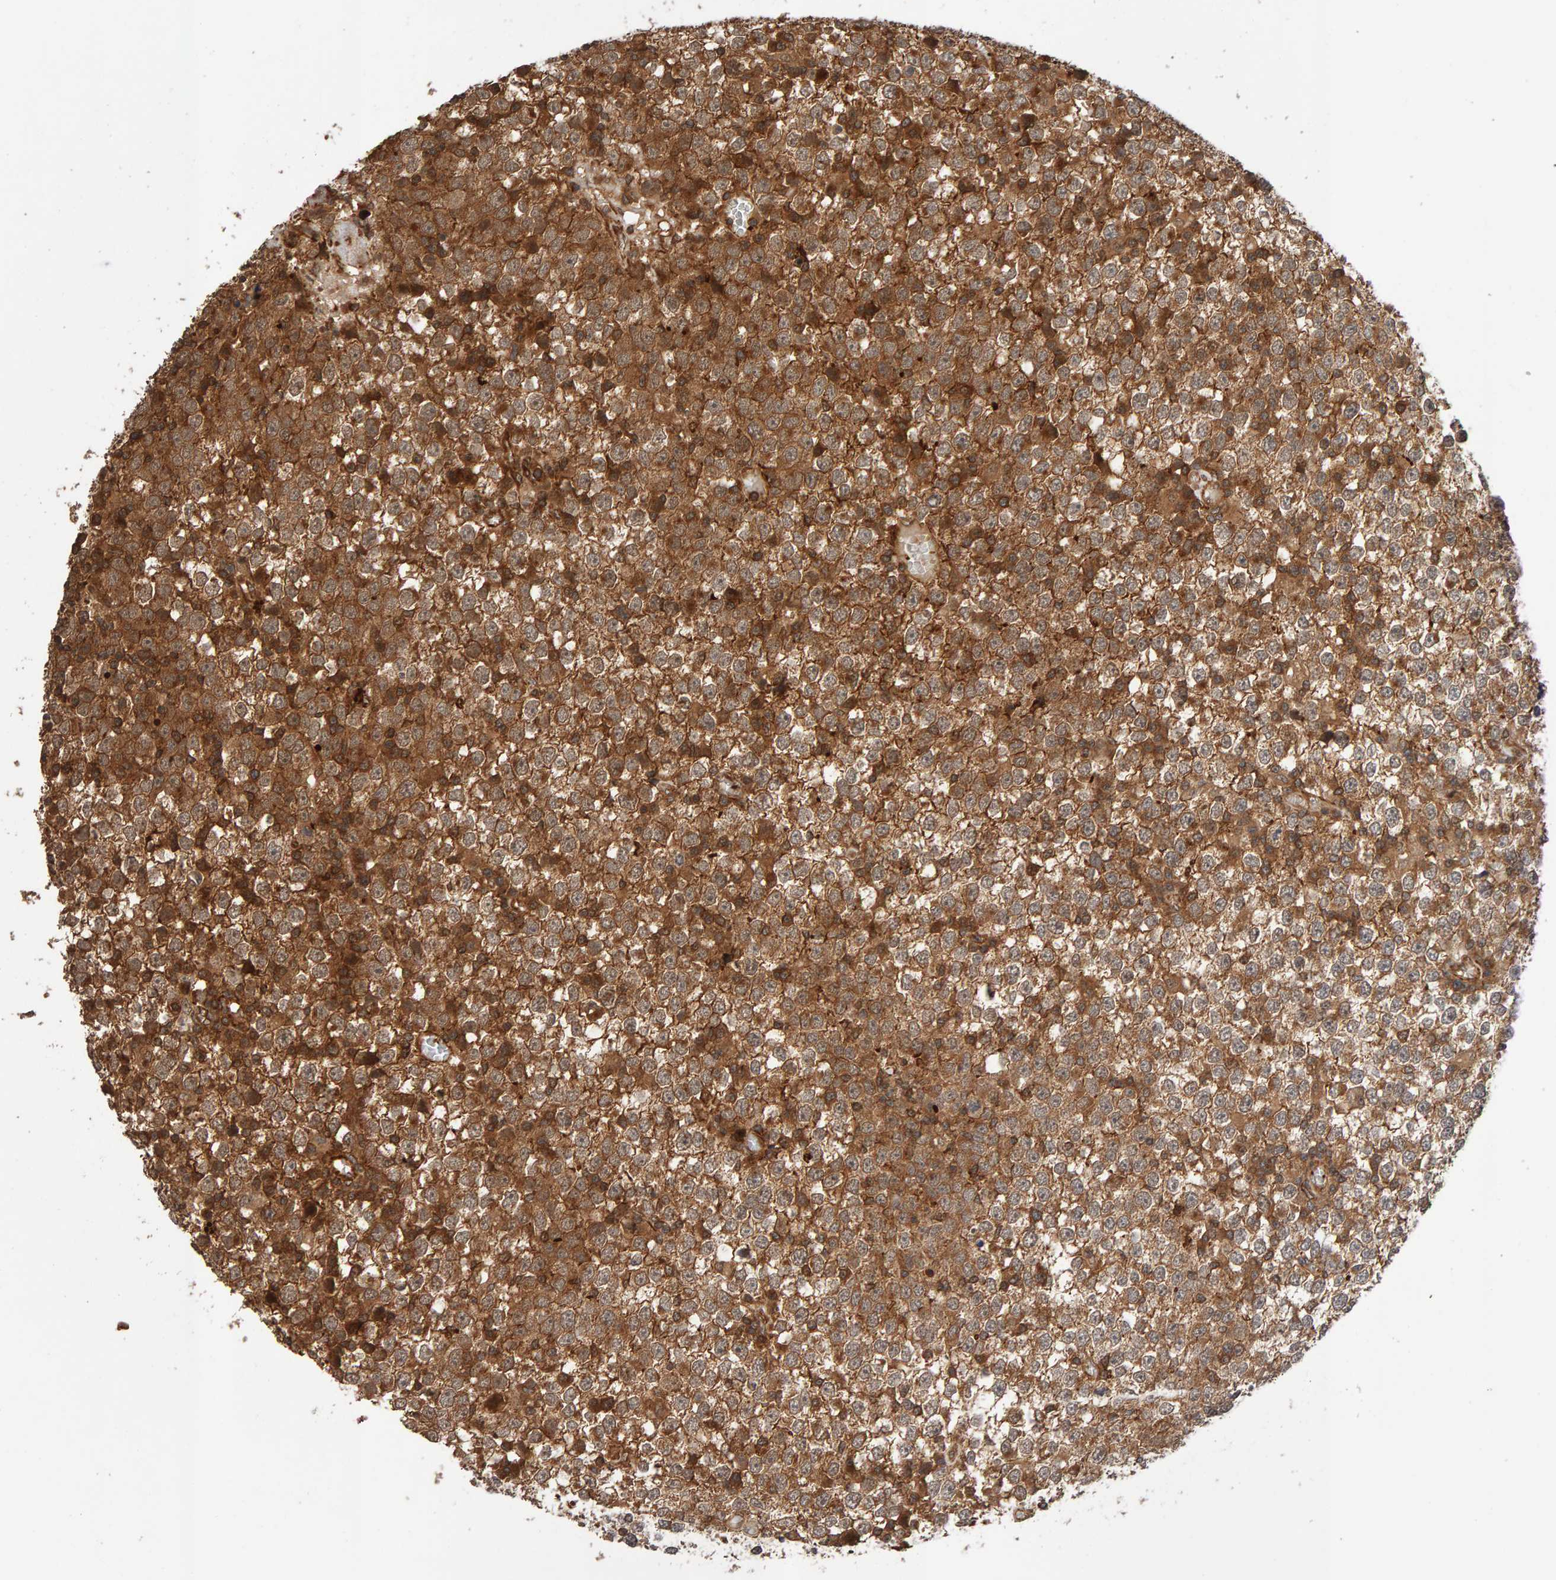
{"staining": {"intensity": "weak", "quantity": "<25%", "location": "cytoplasmic/membranous"}, "tissue": "testis cancer", "cell_type": "Tumor cells", "image_type": "cancer", "snomed": [{"axis": "morphology", "description": "Seminoma, NOS"}, {"axis": "topography", "description": "Testis"}], "caption": "This is an immunohistochemistry (IHC) micrograph of human testis seminoma. There is no positivity in tumor cells.", "gene": "SYNRG", "patient": {"sex": "male", "age": 65}}